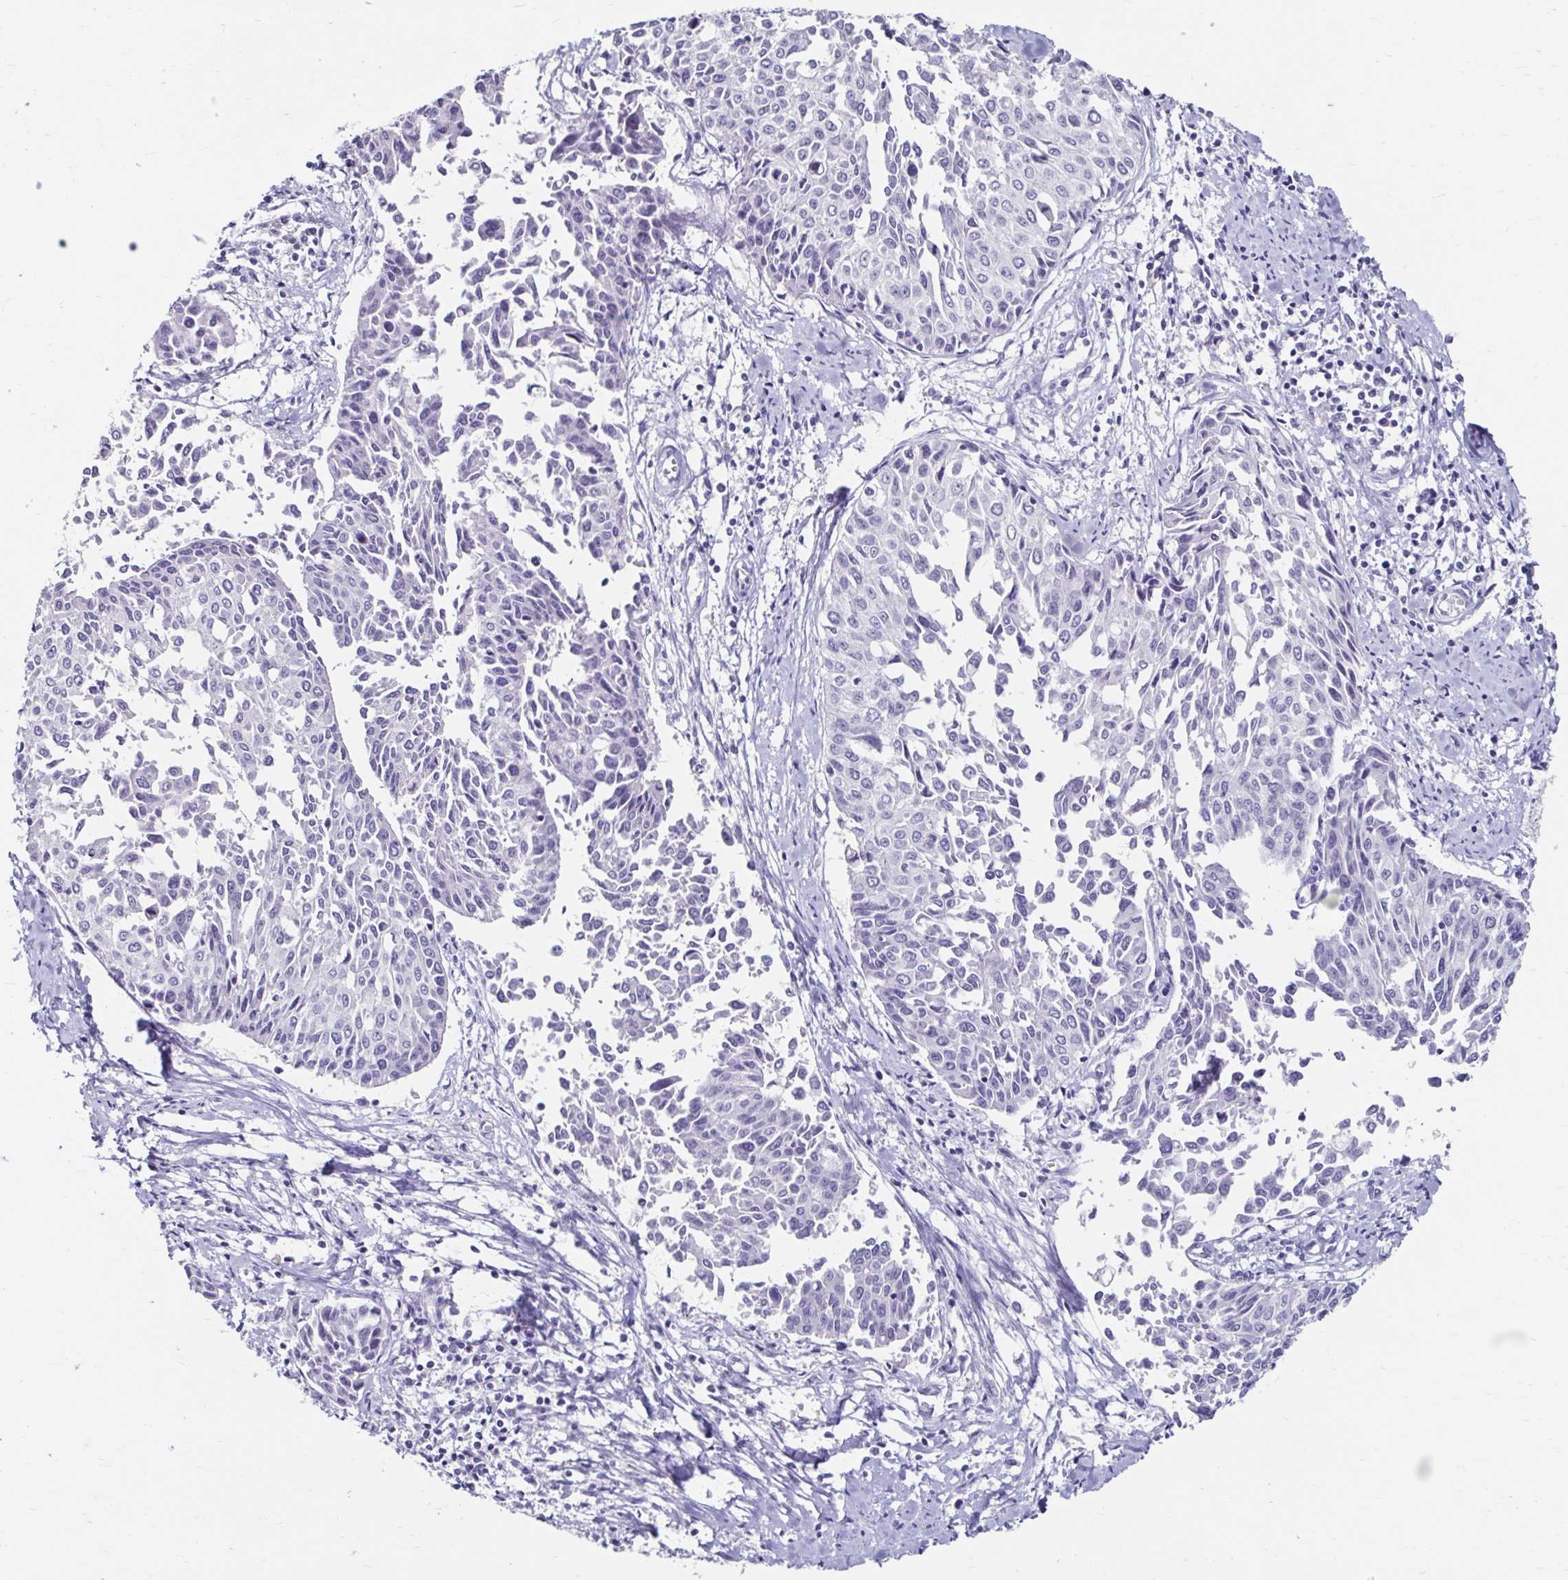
{"staining": {"intensity": "negative", "quantity": "none", "location": "none"}, "tissue": "cervical cancer", "cell_type": "Tumor cells", "image_type": "cancer", "snomed": [{"axis": "morphology", "description": "Squamous cell carcinoma, NOS"}, {"axis": "topography", "description": "Cervix"}], "caption": "There is no significant staining in tumor cells of squamous cell carcinoma (cervical).", "gene": "SCG3", "patient": {"sex": "female", "age": 50}}